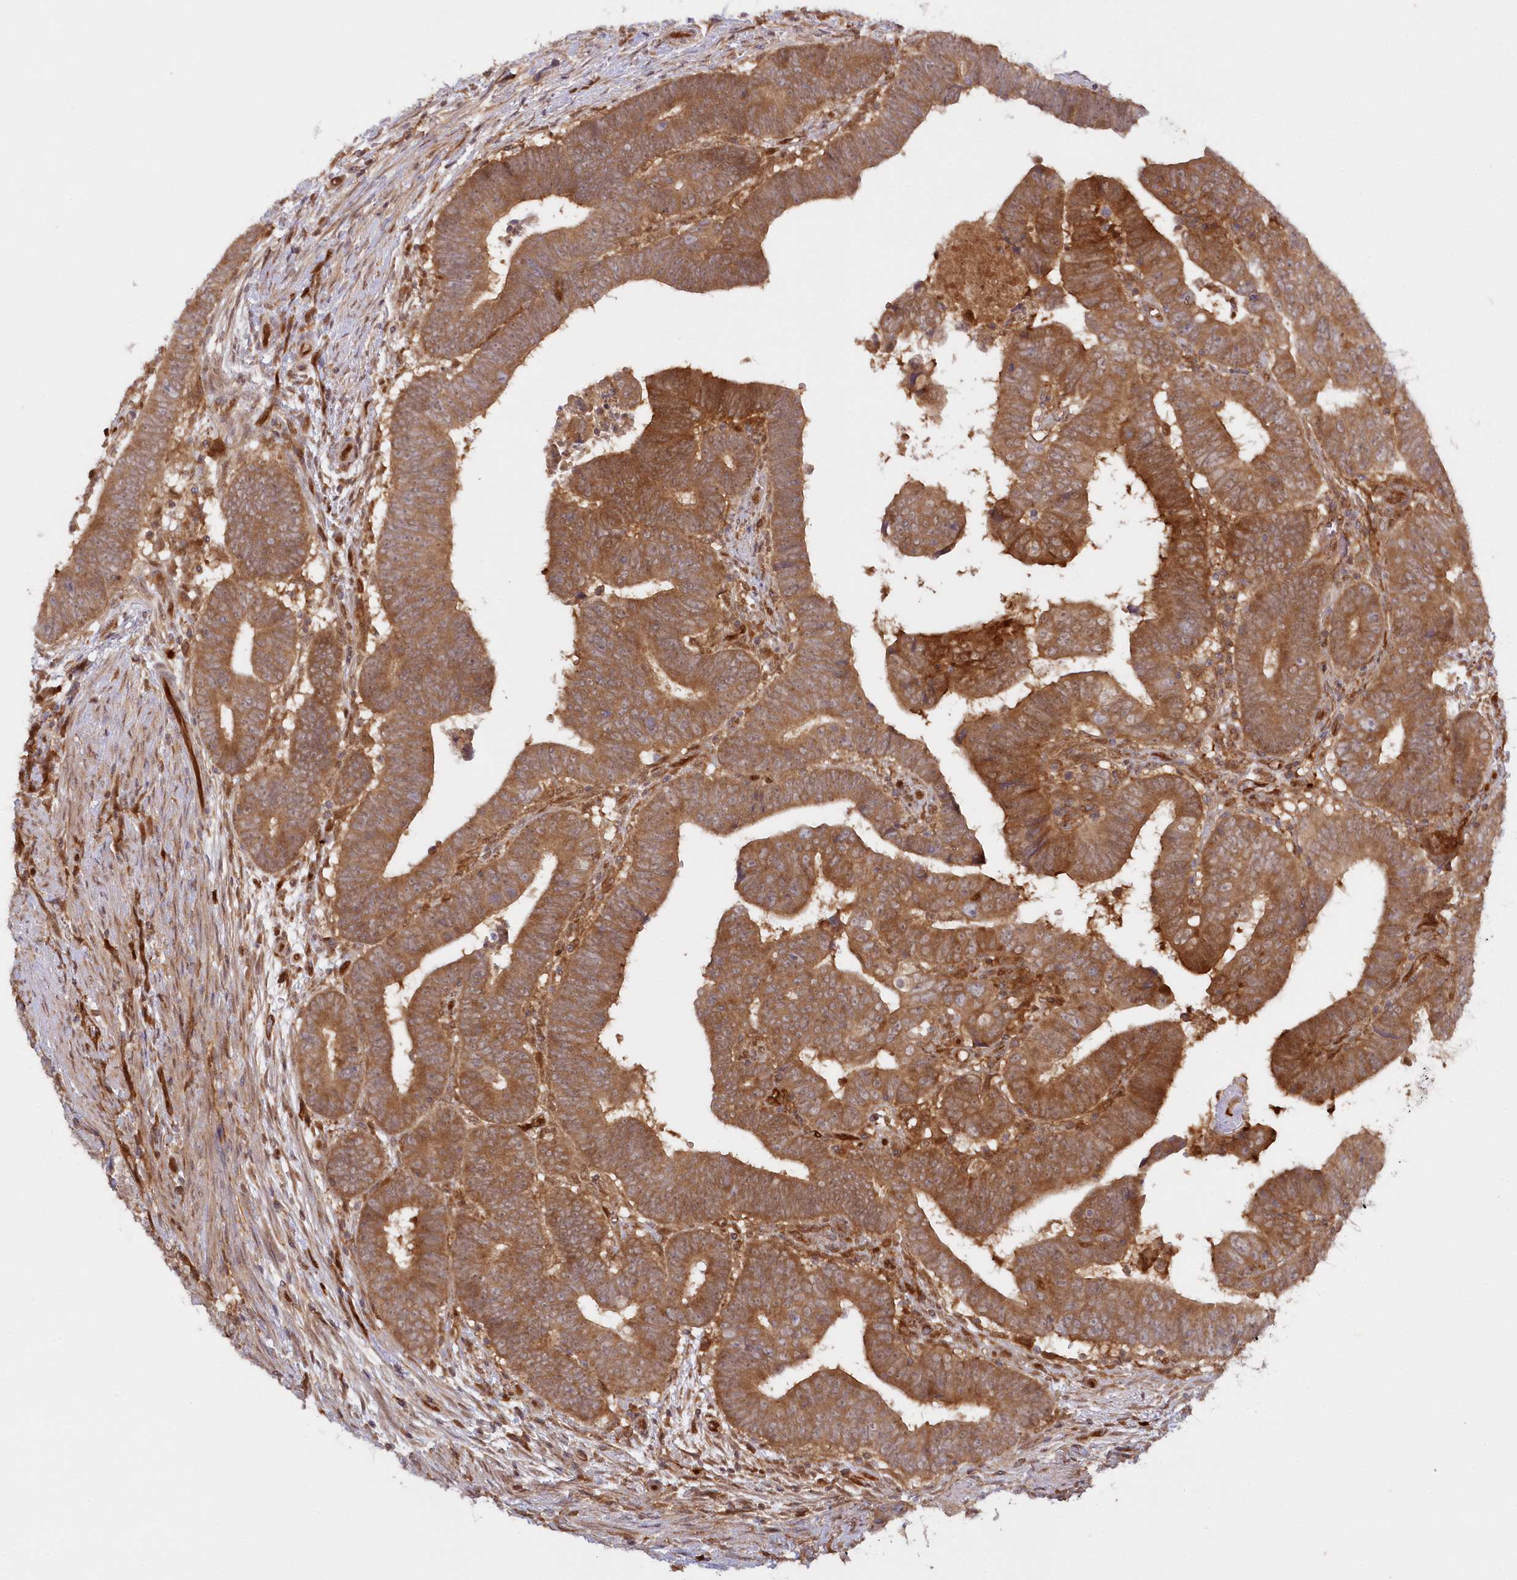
{"staining": {"intensity": "moderate", "quantity": ">75%", "location": "cytoplasmic/membranous"}, "tissue": "colorectal cancer", "cell_type": "Tumor cells", "image_type": "cancer", "snomed": [{"axis": "morphology", "description": "Normal tissue, NOS"}, {"axis": "morphology", "description": "Adenocarcinoma, NOS"}, {"axis": "topography", "description": "Rectum"}], "caption": "Tumor cells reveal medium levels of moderate cytoplasmic/membranous staining in about >75% of cells in colorectal cancer (adenocarcinoma). (DAB = brown stain, brightfield microscopy at high magnification).", "gene": "GBE1", "patient": {"sex": "female", "age": 65}}